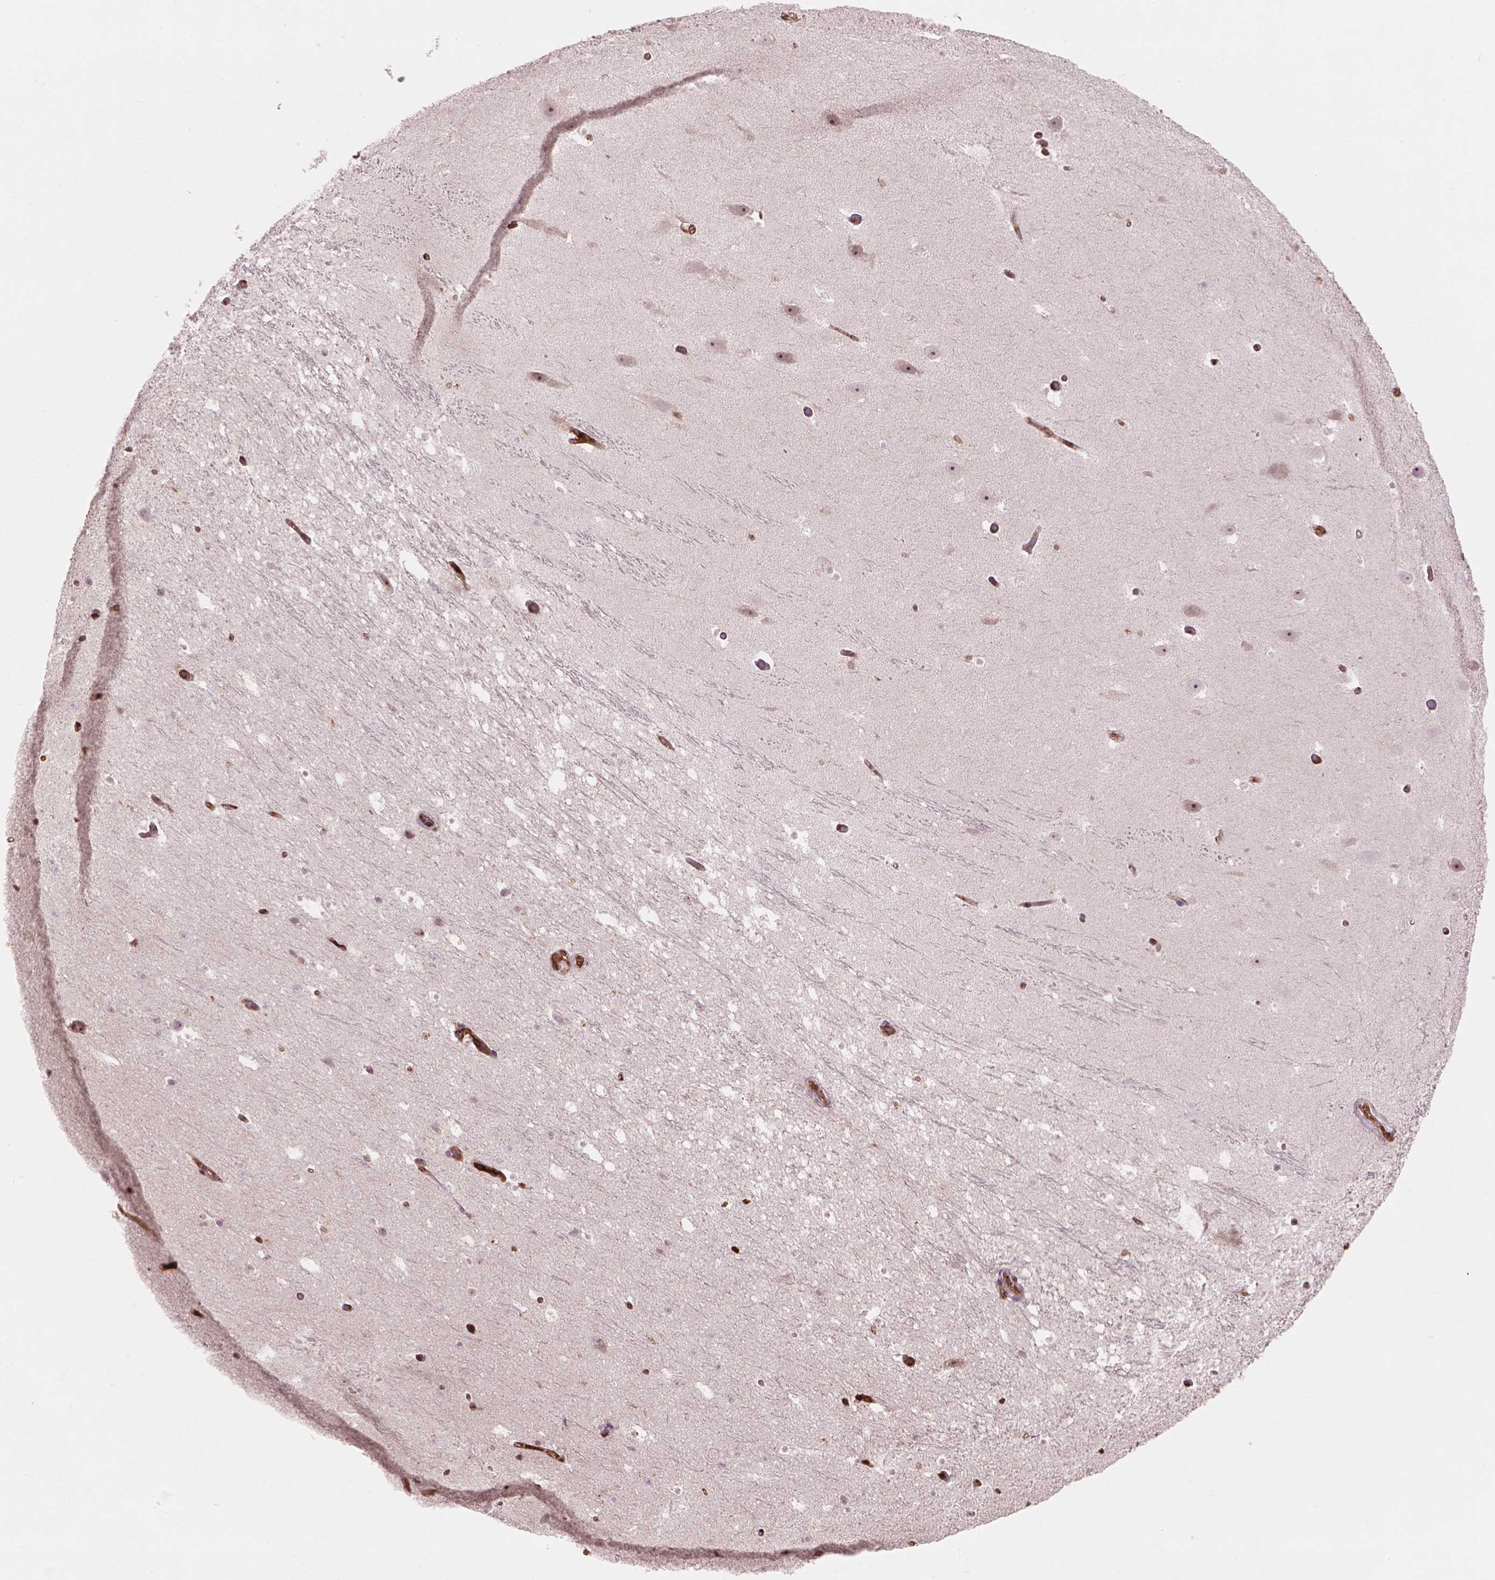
{"staining": {"intensity": "negative", "quantity": "none", "location": "none"}, "tissue": "hippocampus", "cell_type": "Glial cells", "image_type": "normal", "snomed": [{"axis": "morphology", "description": "Normal tissue, NOS"}, {"axis": "topography", "description": "Hippocampus"}], "caption": "The image shows no significant staining in glial cells of hippocampus. Nuclei are stained in blue.", "gene": "SMC2", "patient": {"sex": "male", "age": 26}}